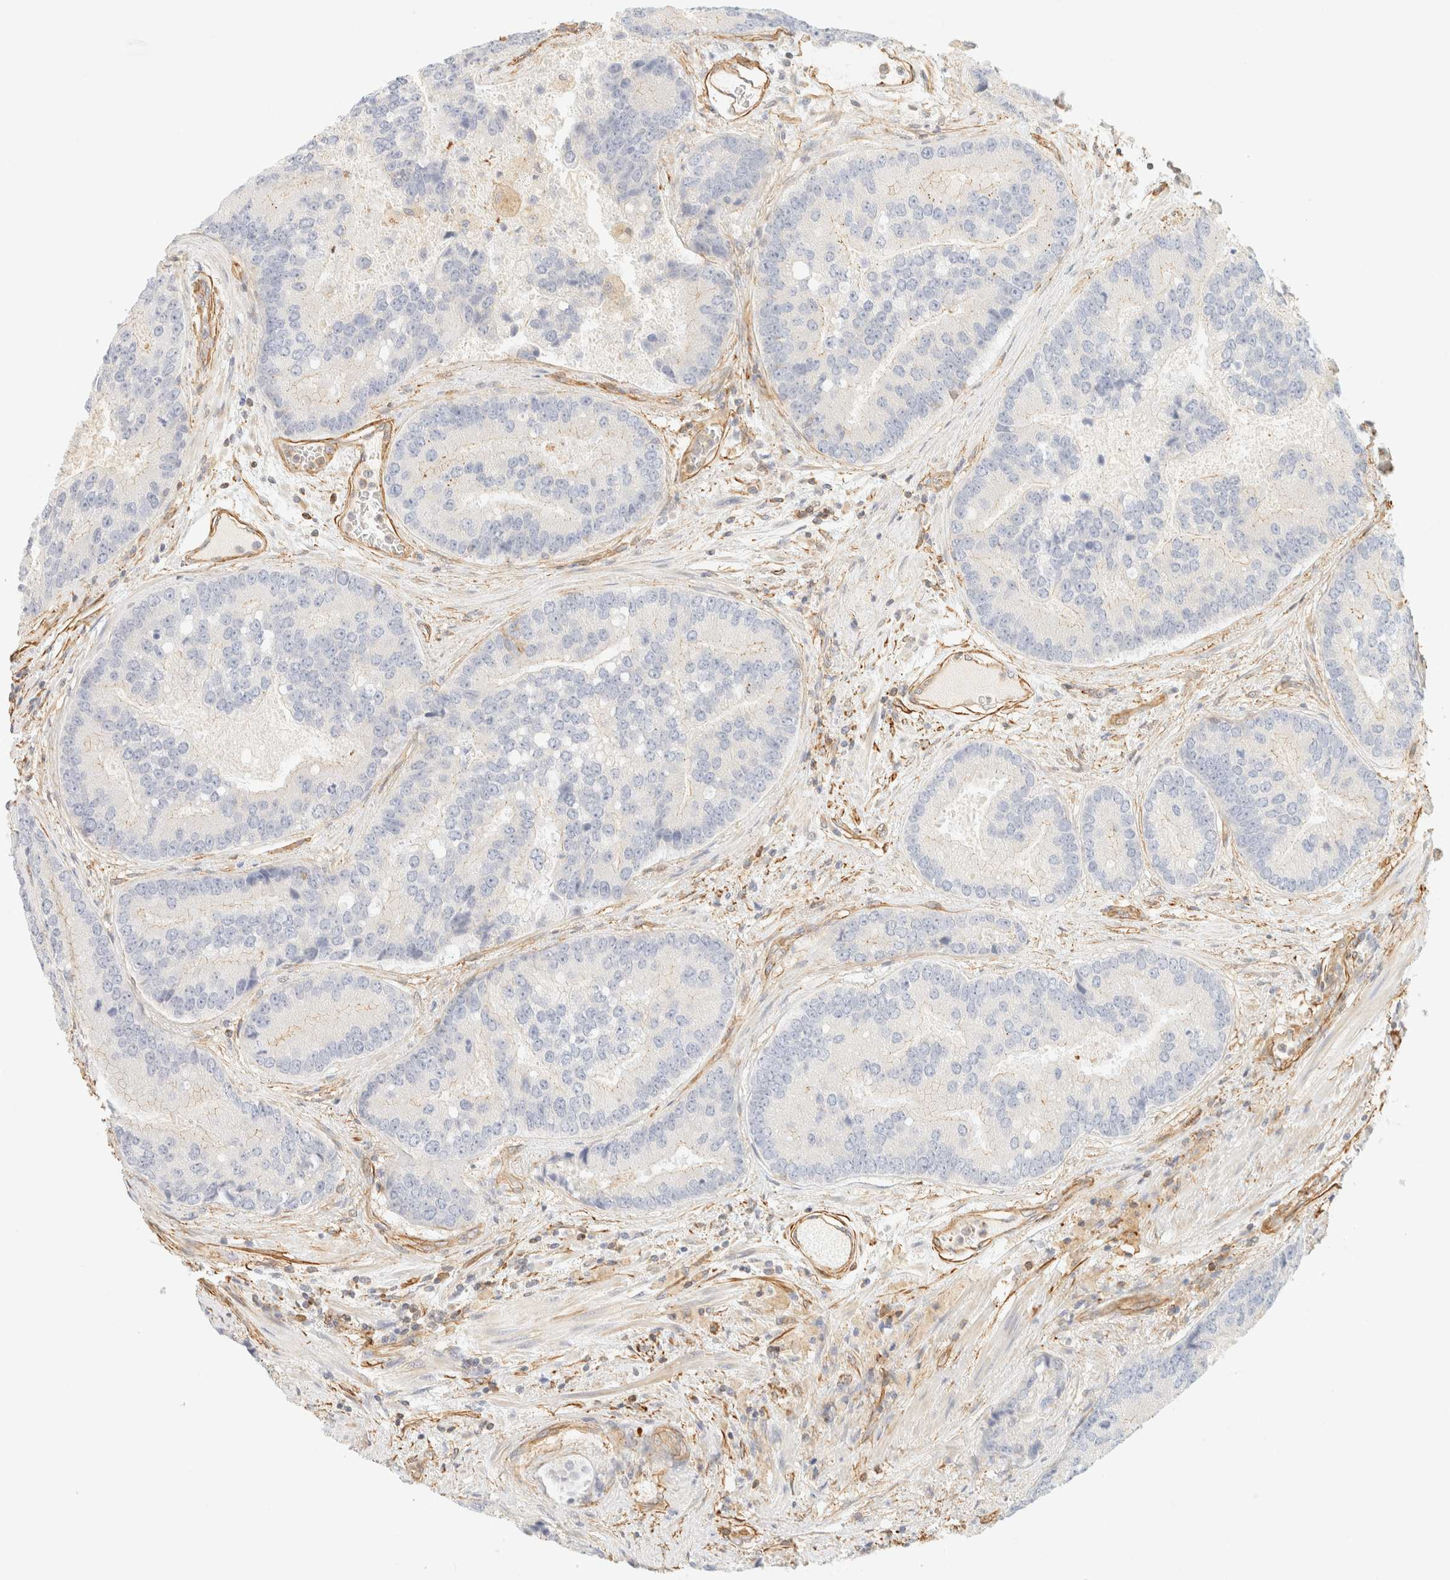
{"staining": {"intensity": "negative", "quantity": "none", "location": "none"}, "tissue": "prostate cancer", "cell_type": "Tumor cells", "image_type": "cancer", "snomed": [{"axis": "morphology", "description": "Adenocarcinoma, High grade"}, {"axis": "topography", "description": "Prostate"}], "caption": "This is an IHC image of prostate high-grade adenocarcinoma. There is no expression in tumor cells.", "gene": "OTOP2", "patient": {"sex": "male", "age": 70}}